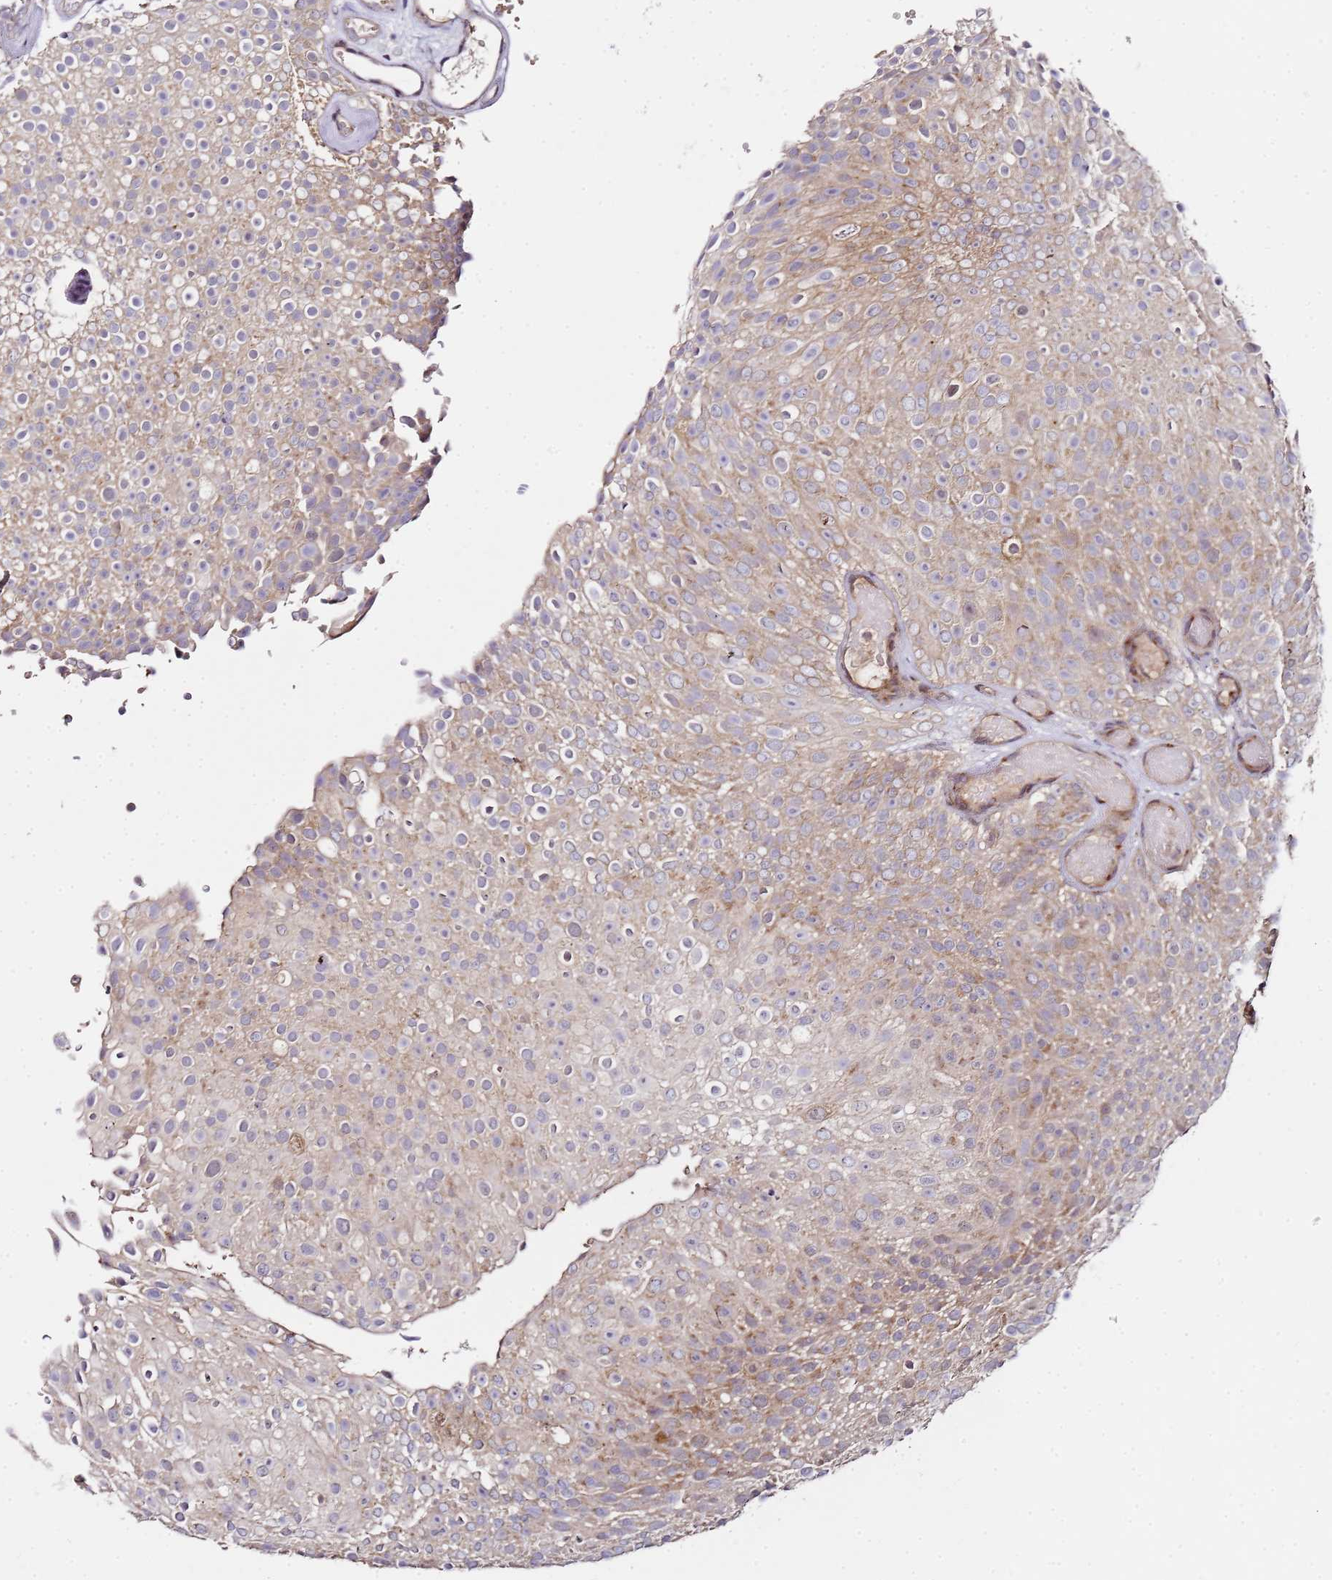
{"staining": {"intensity": "weak", "quantity": "25%-75%", "location": "cytoplasmic/membranous"}, "tissue": "urothelial cancer", "cell_type": "Tumor cells", "image_type": "cancer", "snomed": [{"axis": "morphology", "description": "Urothelial carcinoma, Low grade"}, {"axis": "topography", "description": "Urinary bladder"}], "caption": "Urothelial carcinoma (low-grade) stained for a protein demonstrates weak cytoplasmic/membranous positivity in tumor cells.", "gene": "MRPL49", "patient": {"sex": "male", "age": 78}}